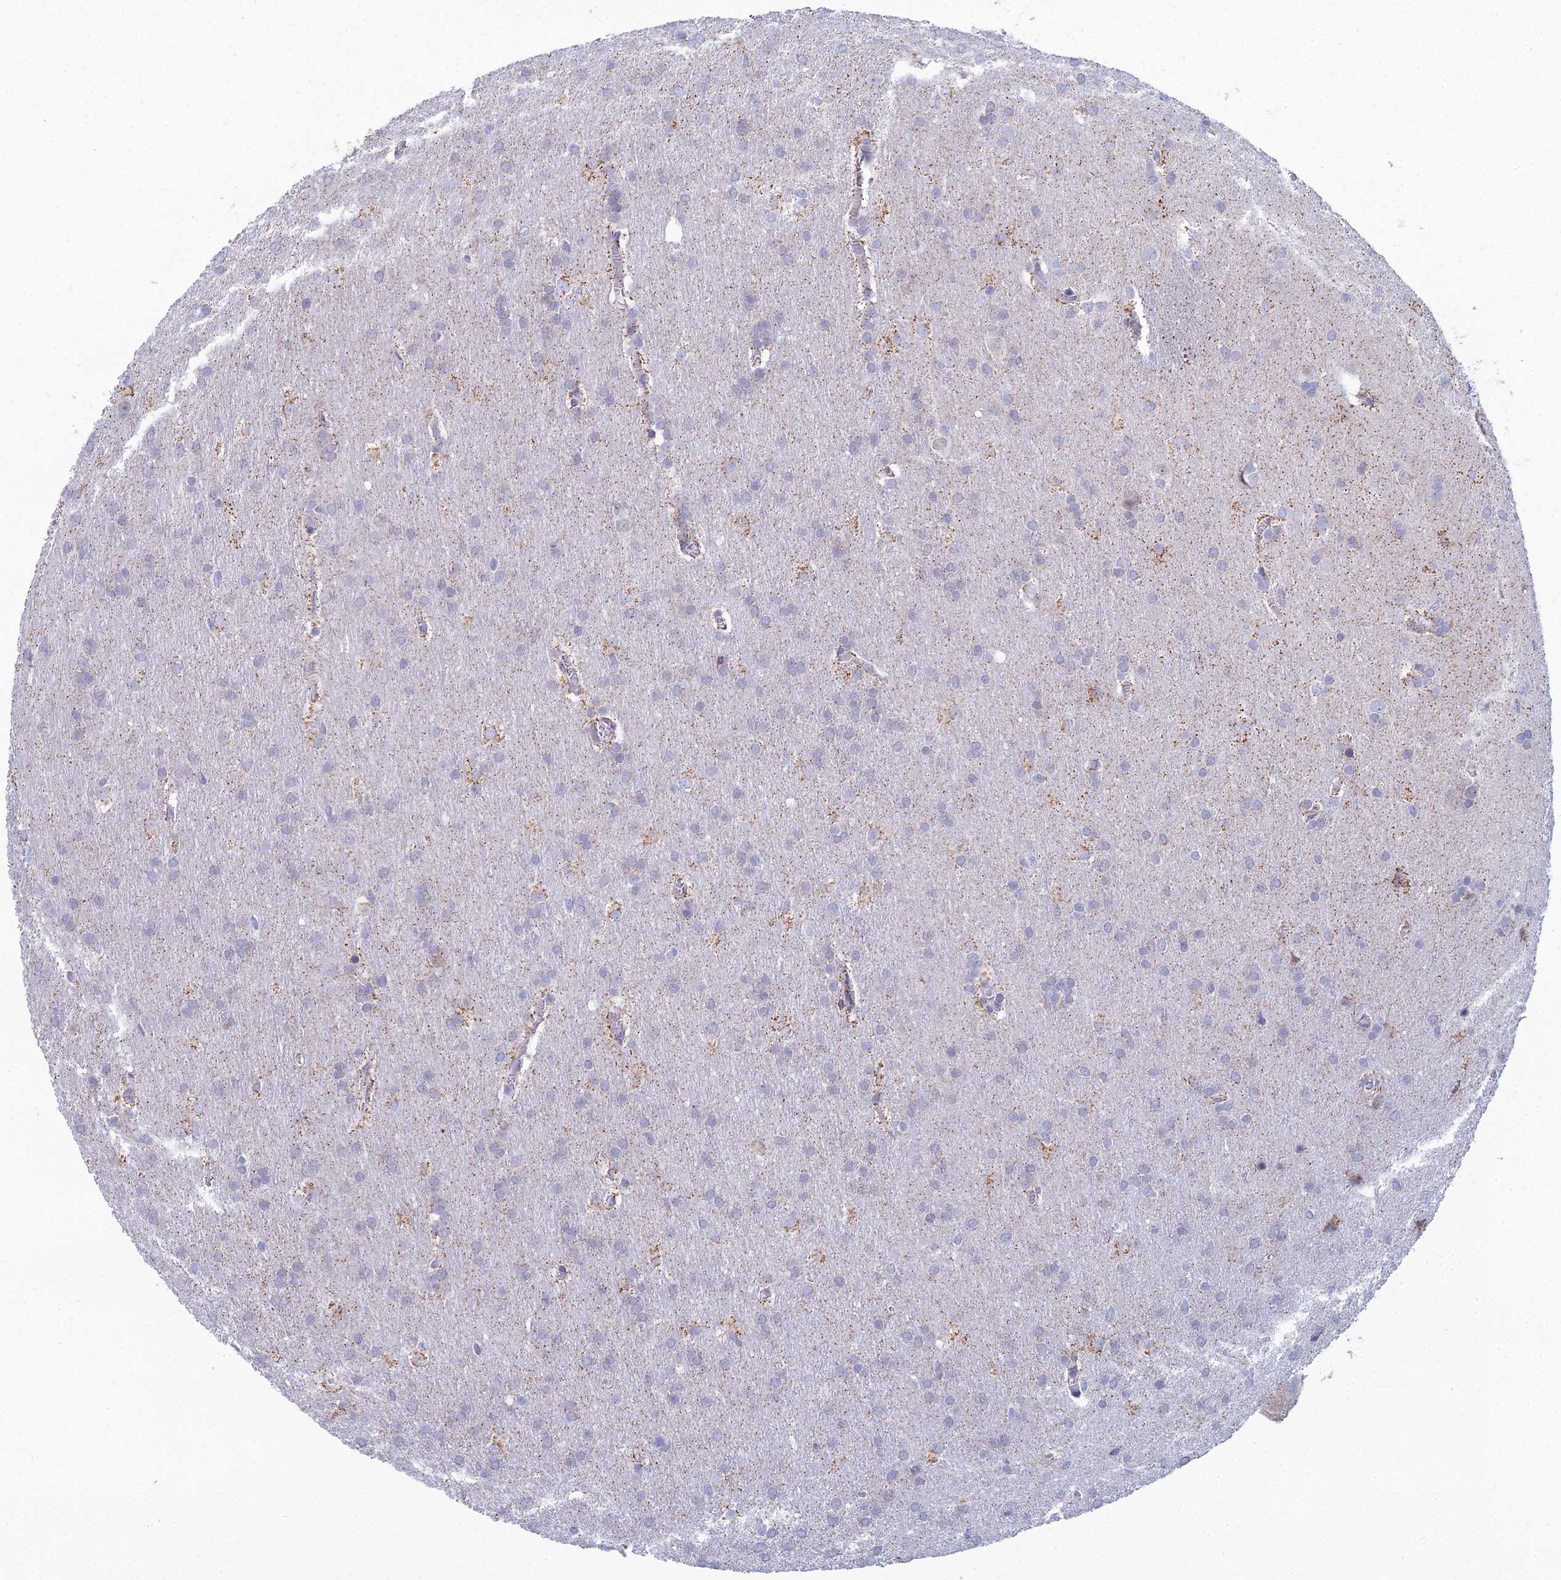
{"staining": {"intensity": "negative", "quantity": "none", "location": "none"}, "tissue": "glioma", "cell_type": "Tumor cells", "image_type": "cancer", "snomed": [{"axis": "morphology", "description": "Glioma, malignant, Low grade"}, {"axis": "topography", "description": "Brain"}], "caption": "DAB immunohistochemical staining of human glioma displays no significant positivity in tumor cells. Nuclei are stained in blue.", "gene": "CFAP210", "patient": {"sex": "female", "age": 32}}